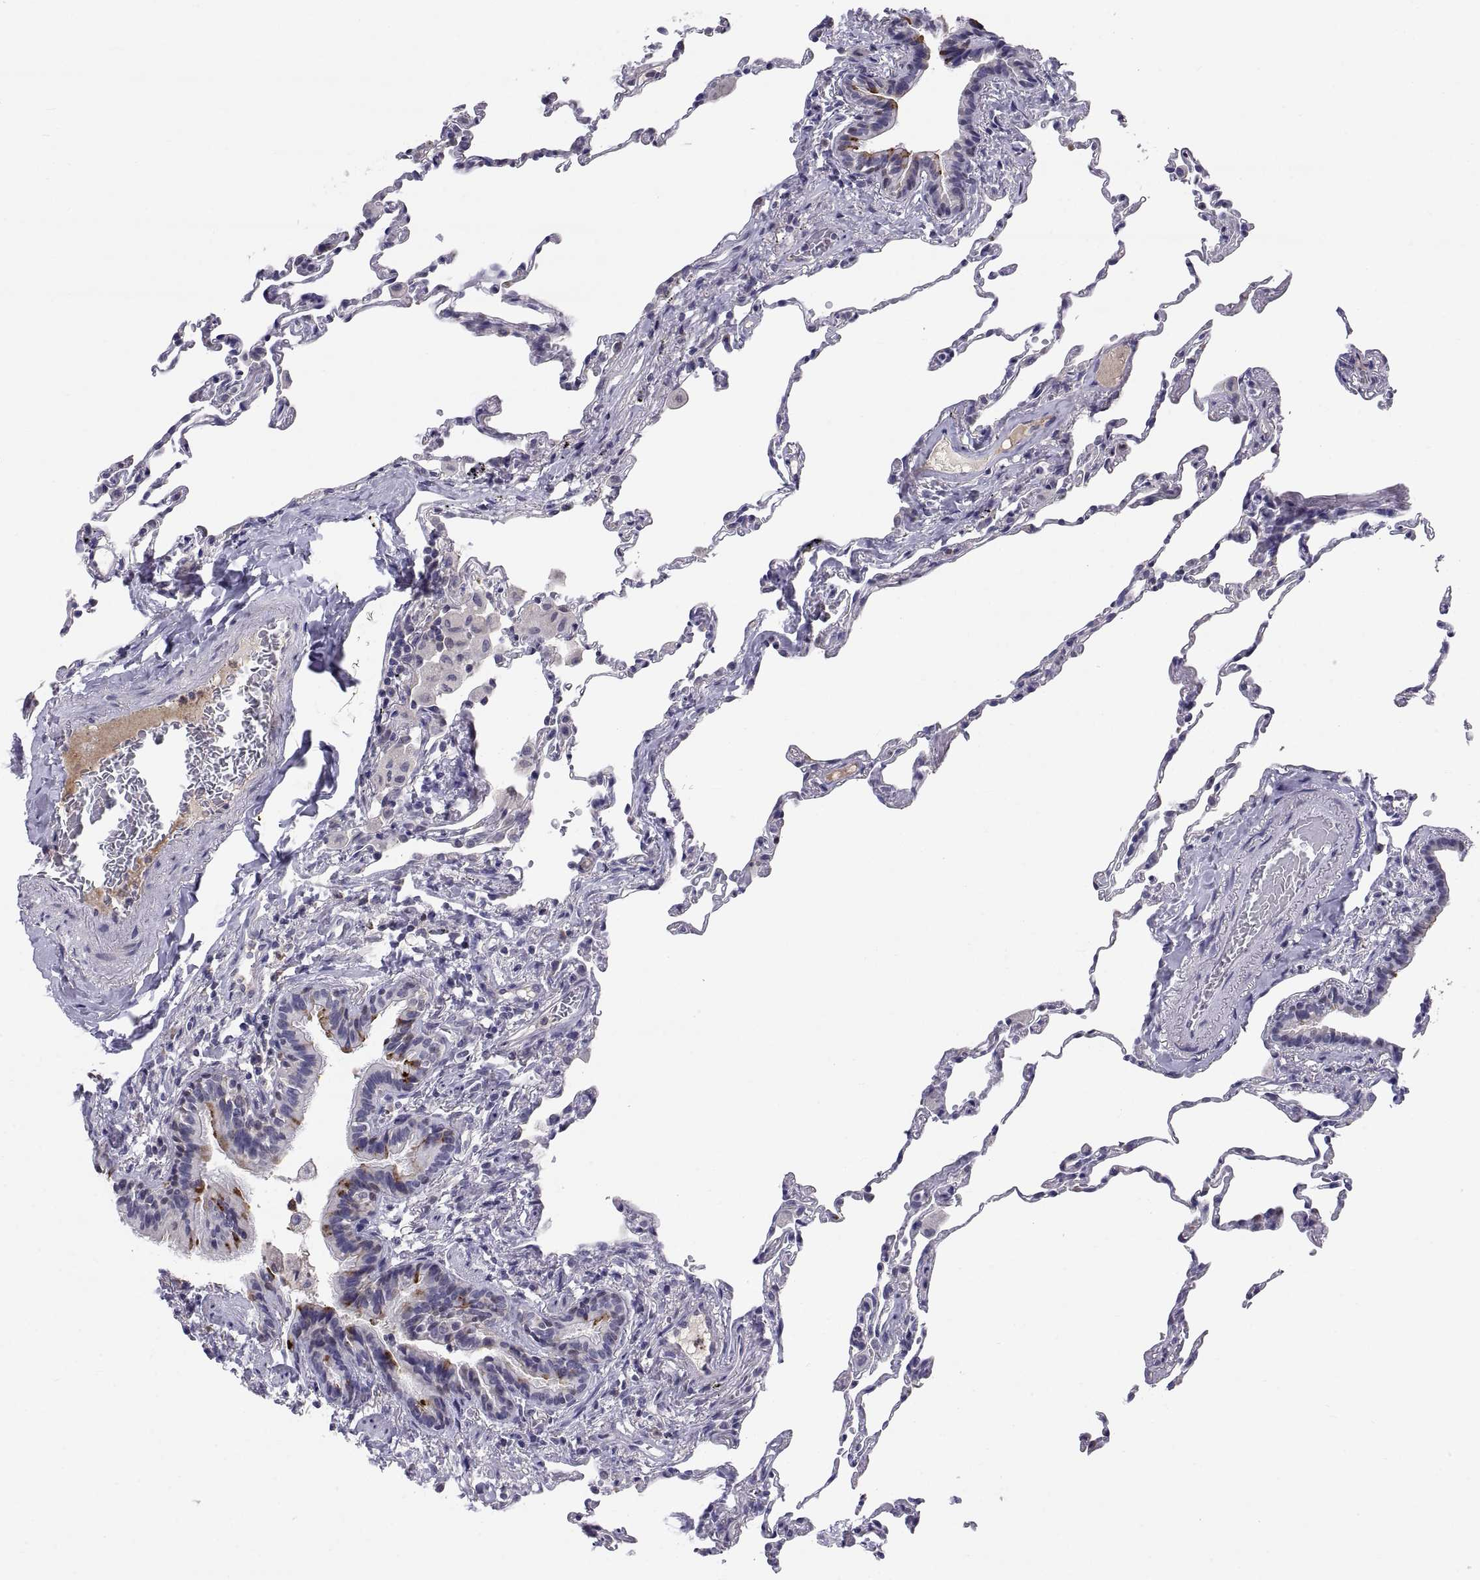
{"staining": {"intensity": "negative", "quantity": "none", "location": "none"}, "tissue": "lung", "cell_type": "Alveolar cells", "image_type": "normal", "snomed": [{"axis": "morphology", "description": "Normal tissue, NOS"}, {"axis": "topography", "description": "Lung"}], "caption": "Alveolar cells show no significant protein staining in normal lung. (Brightfield microscopy of DAB (3,3'-diaminobenzidine) IHC at high magnification).", "gene": "PKP1", "patient": {"sex": "female", "age": 57}}